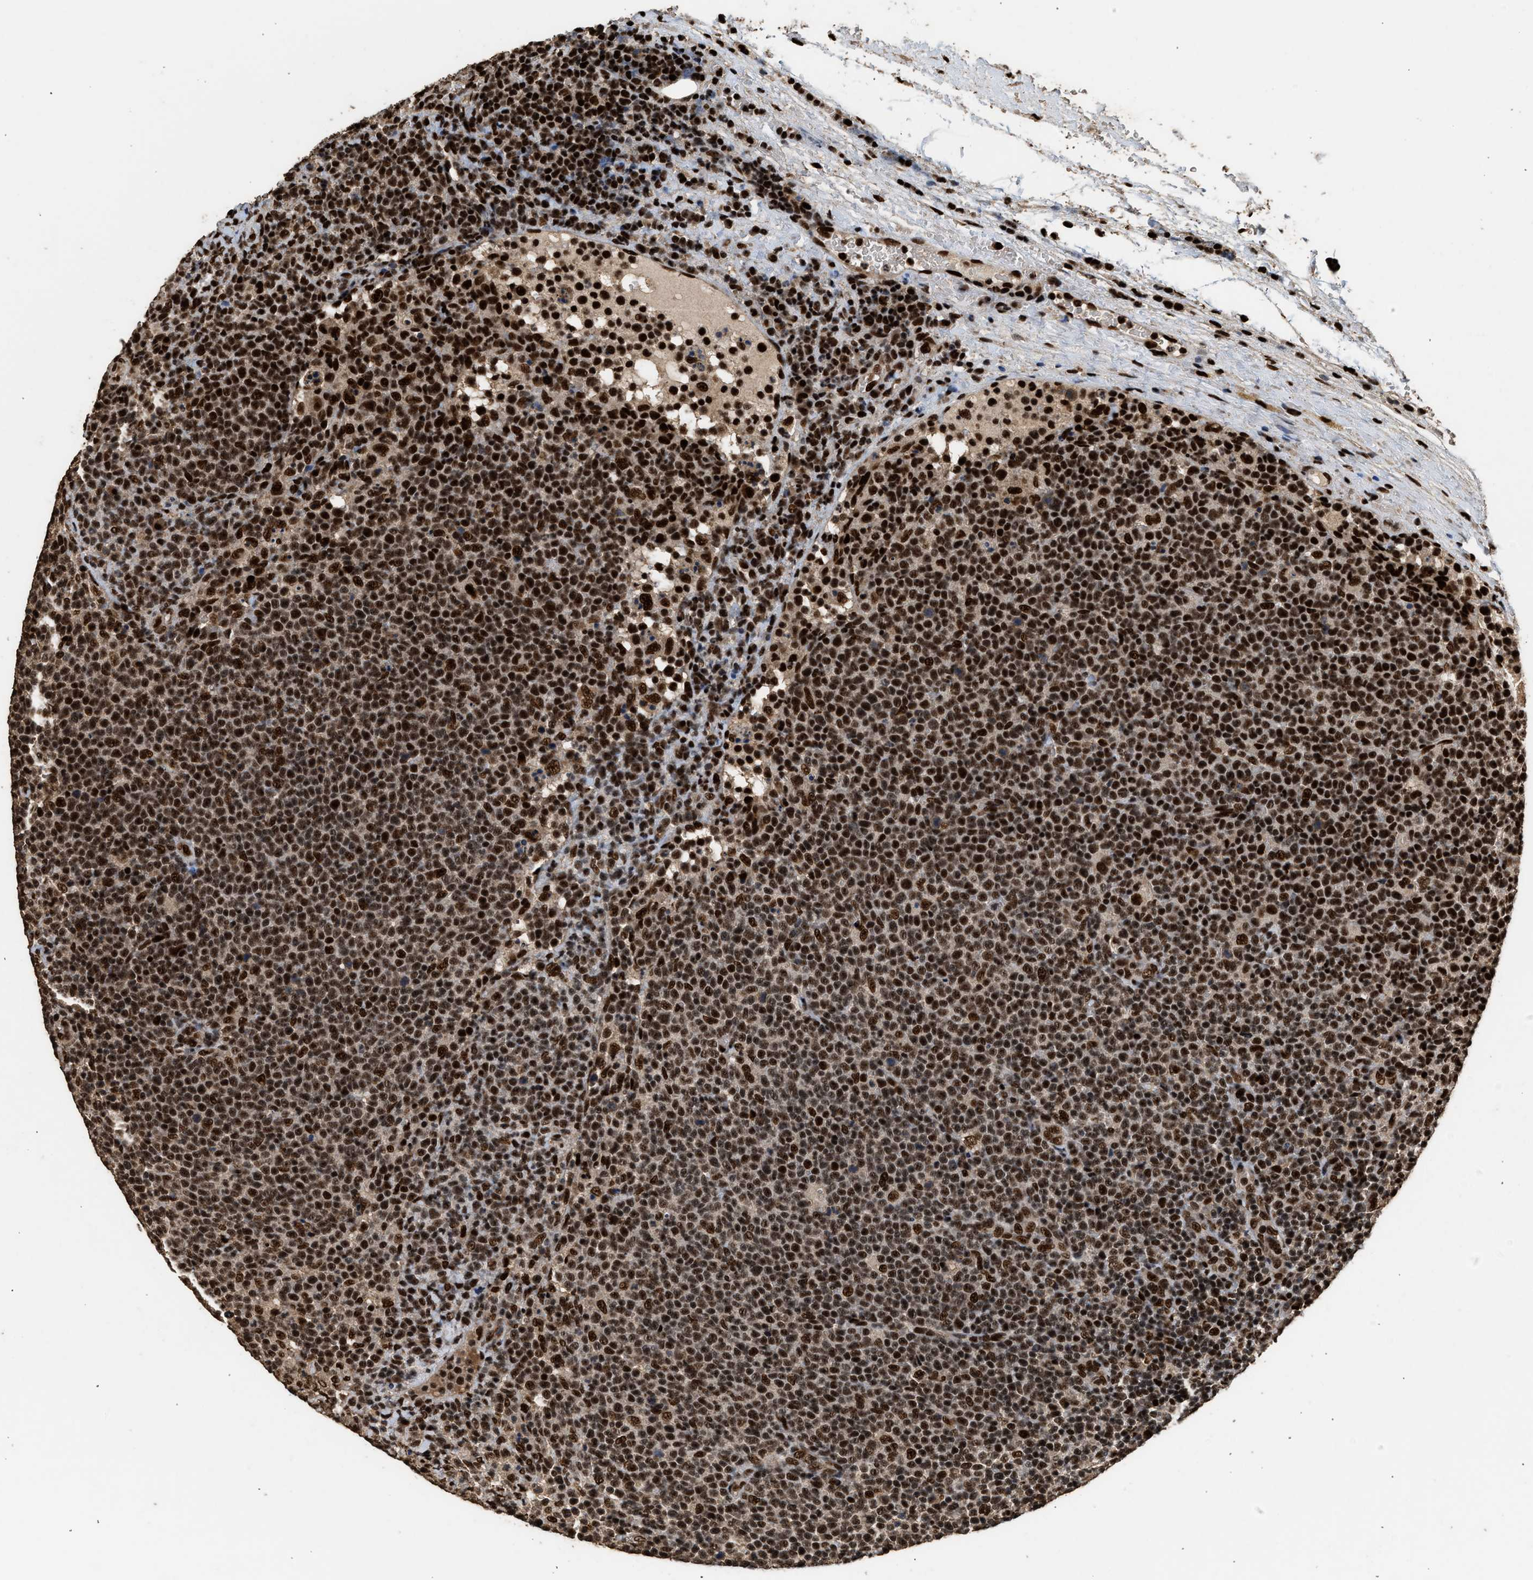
{"staining": {"intensity": "strong", "quantity": ">75%", "location": "nuclear"}, "tissue": "lymphoma", "cell_type": "Tumor cells", "image_type": "cancer", "snomed": [{"axis": "morphology", "description": "Malignant lymphoma, non-Hodgkin's type, High grade"}, {"axis": "topography", "description": "Lymph node"}], "caption": "This histopathology image exhibits IHC staining of human high-grade malignant lymphoma, non-Hodgkin's type, with high strong nuclear expression in approximately >75% of tumor cells.", "gene": "PPP4R3B", "patient": {"sex": "male", "age": 61}}